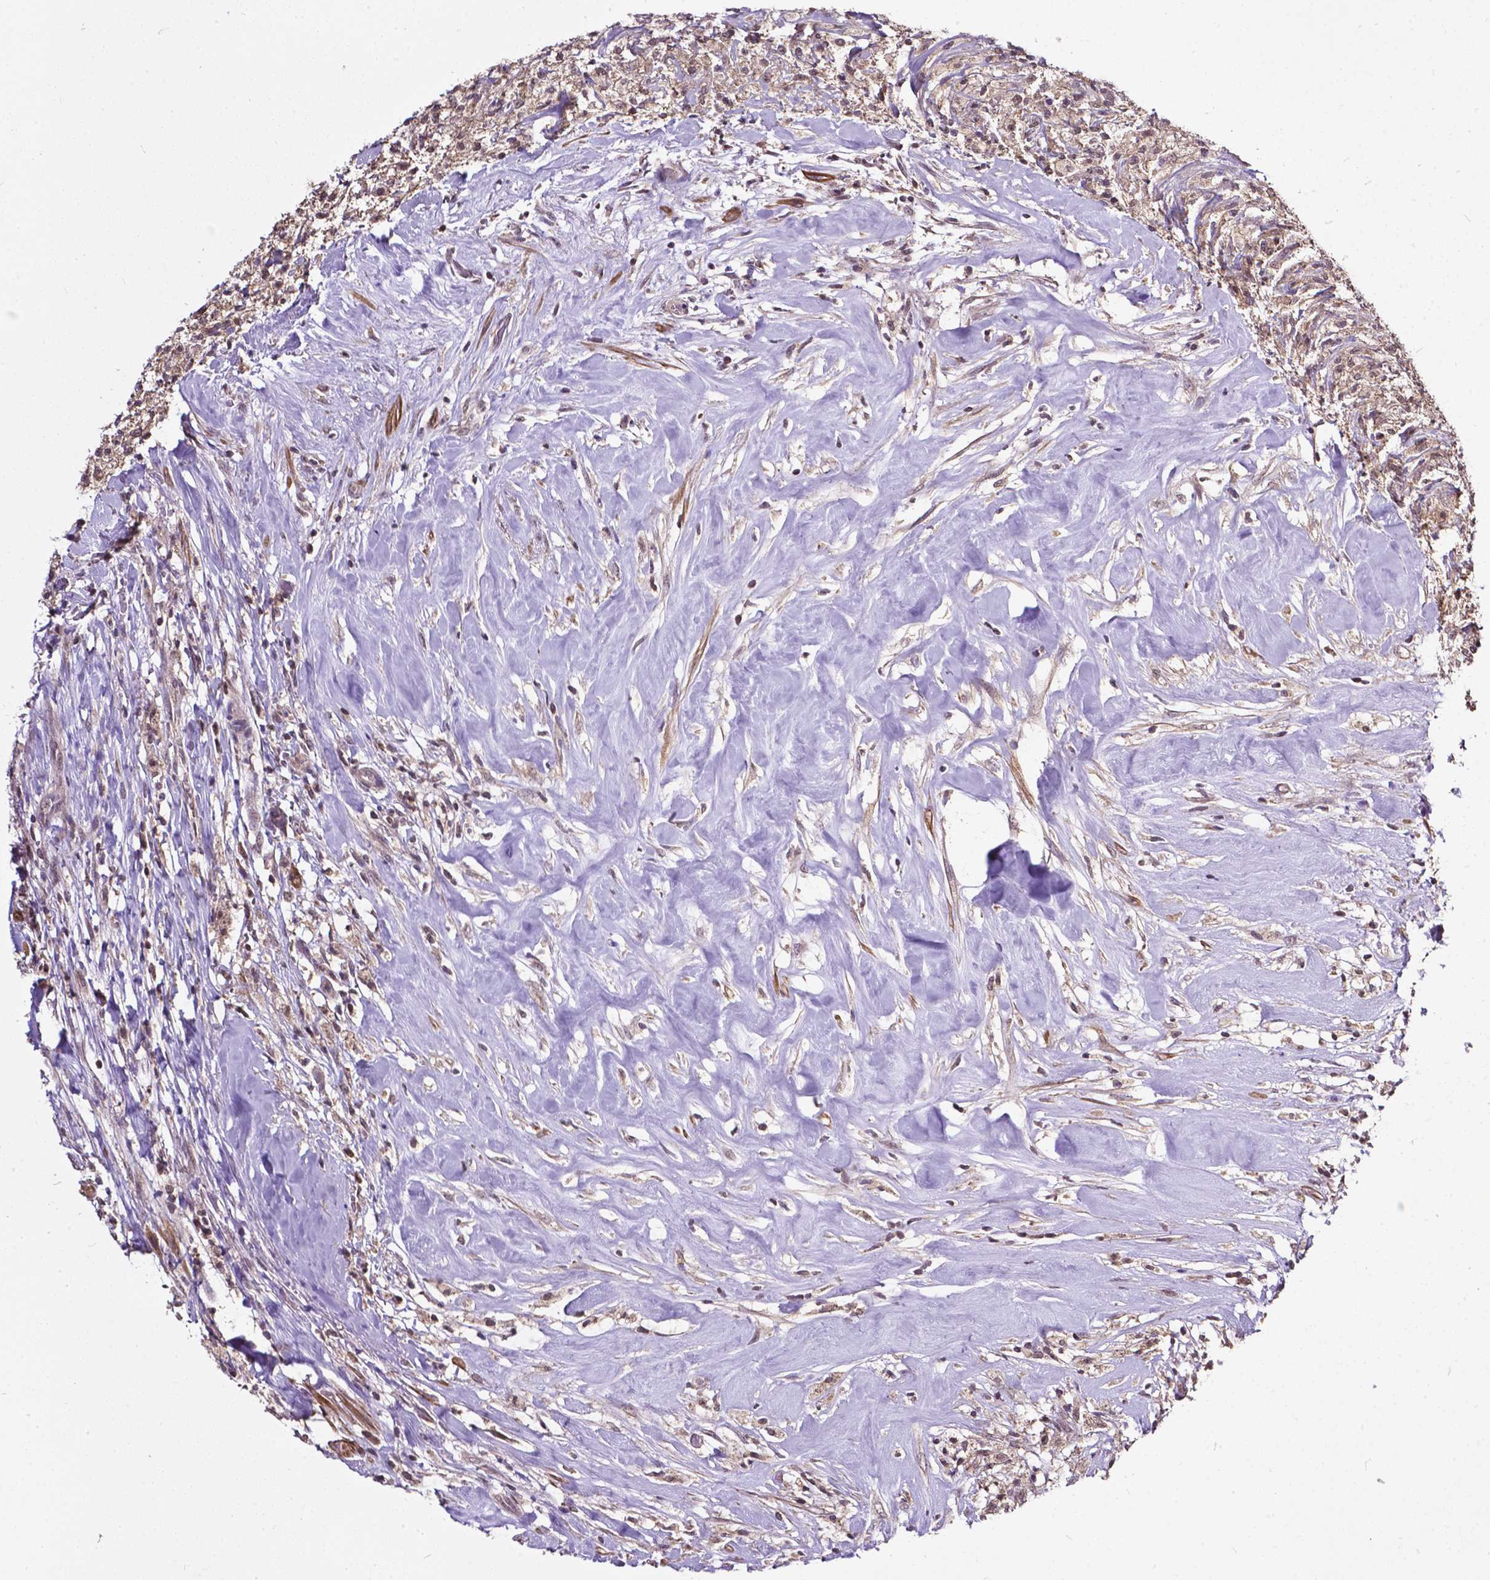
{"staining": {"intensity": "weak", "quantity": ">75%", "location": "cytoplasmic/membranous,nuclear"}, "tissue": "testis cancer", "cell_type": "Tumor cells", "image_type": "cancer", "snomed": [{"axis": "morphology", "description": "Necrosis, NOS"}, {"axis": "morphology", "description": "Carcinoma, Embryonal, NOS"}, {"axis": "topography", "description": "Testis"}], "caption": "This is a photomicrograph of immunohistochemistry (IHC) staining of testis cancer, which shows weak expression in the cytoplasmic/membranous and nuclear of tumor cells.", "gene": "OTUB1", "patient": {"sex": "male", "age": 19}}